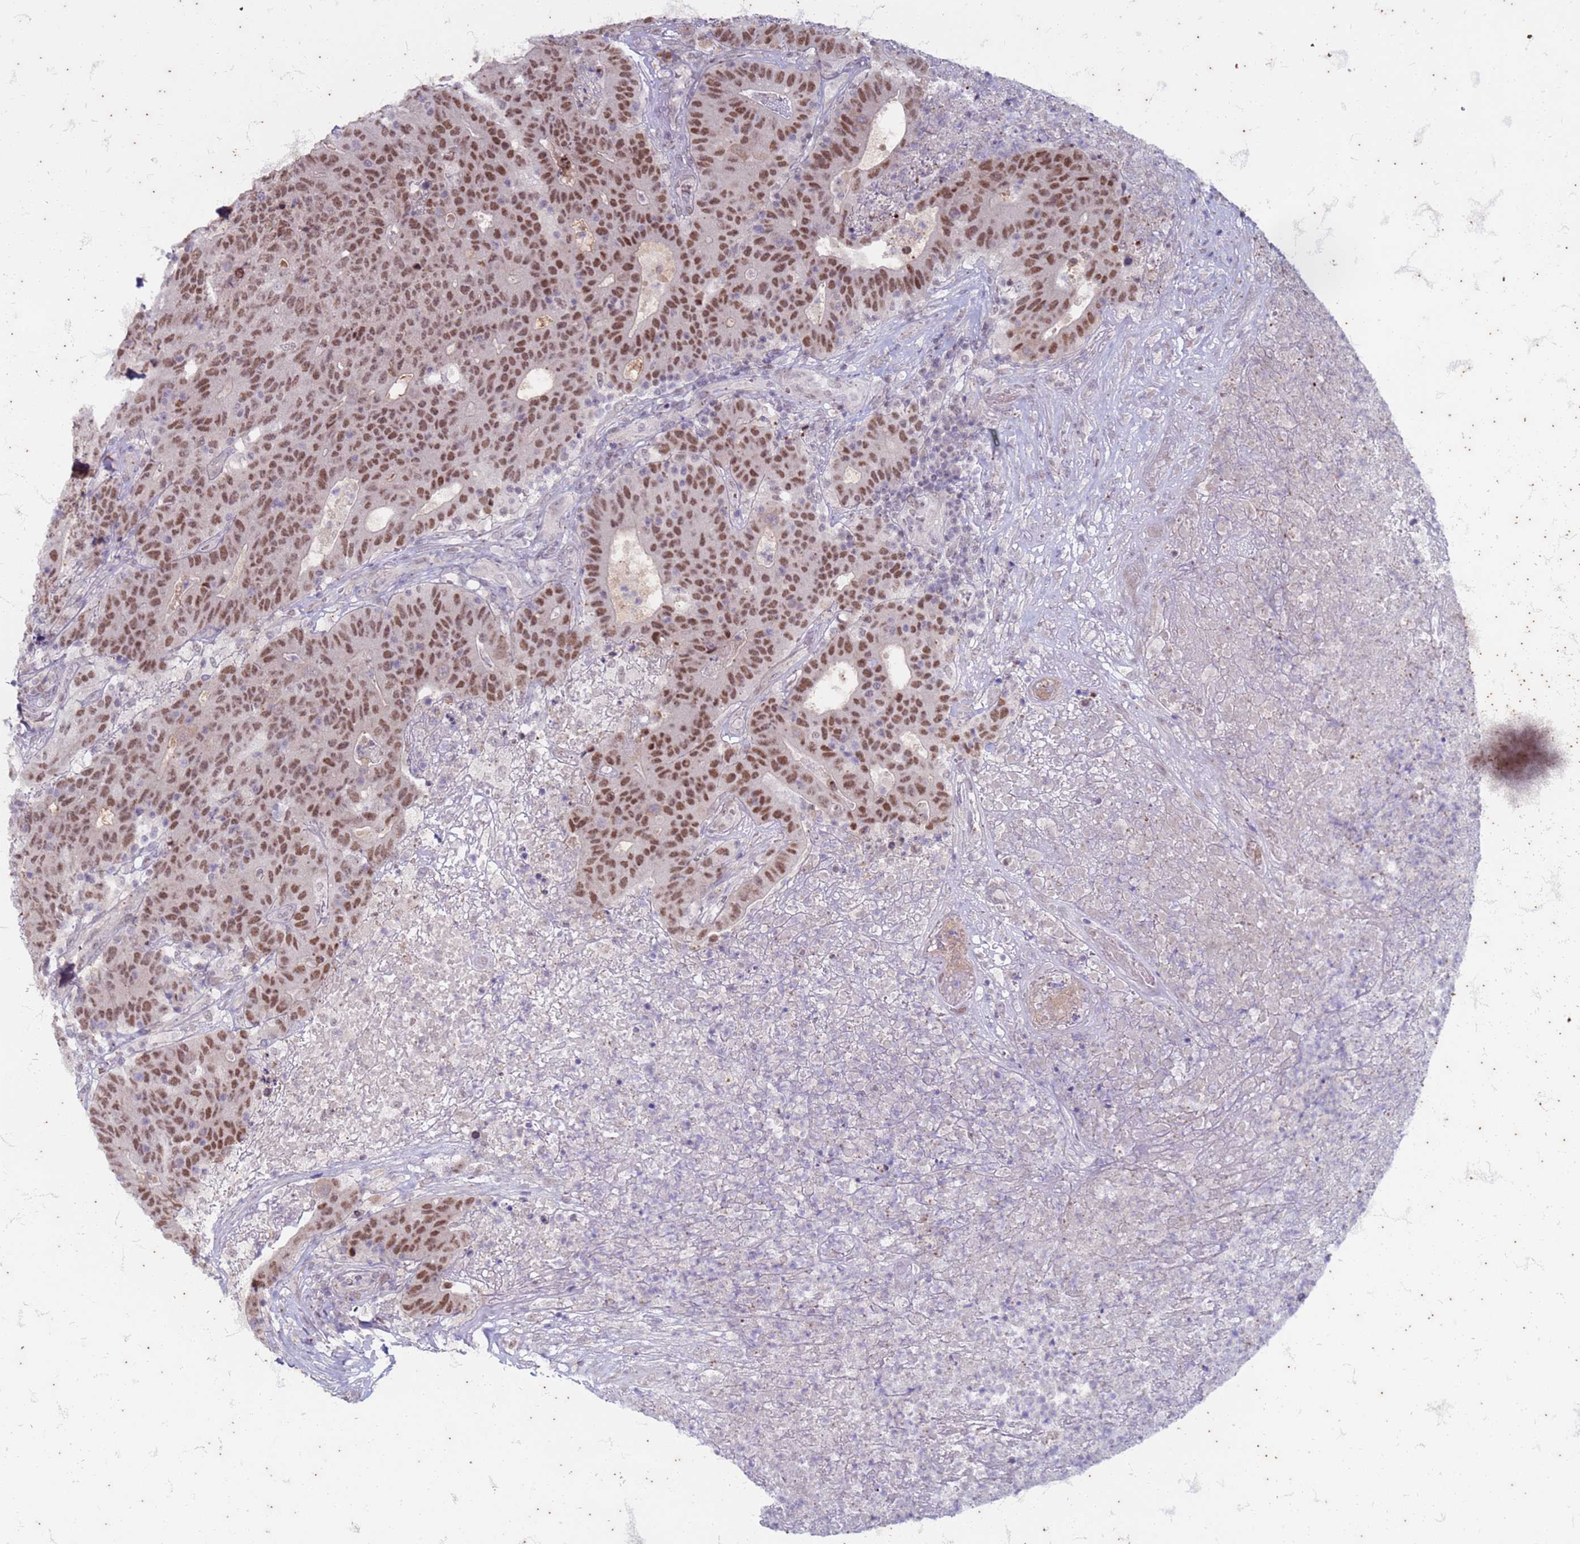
{"staining": {"intensity": "moderate", "quantity": ">75%", "location": "nuclear"}, "tissue": "colorectal cancer", "cell_type": "Tumor cells", "image_type": "cancer", "snomed": [{"axis": "morphology", "description": "Adenocarcinoma, NOS"}, {"axis": "topography", "description": "Colon"}], "caption": "Human colorectal adenocarcinoma stained for a protein (brown) demonstrates moderate nuclear positive positivity in about >75% of tumor cells.", "gene": "TRMT6", "patient": {"sex": "female", "age": 75}}